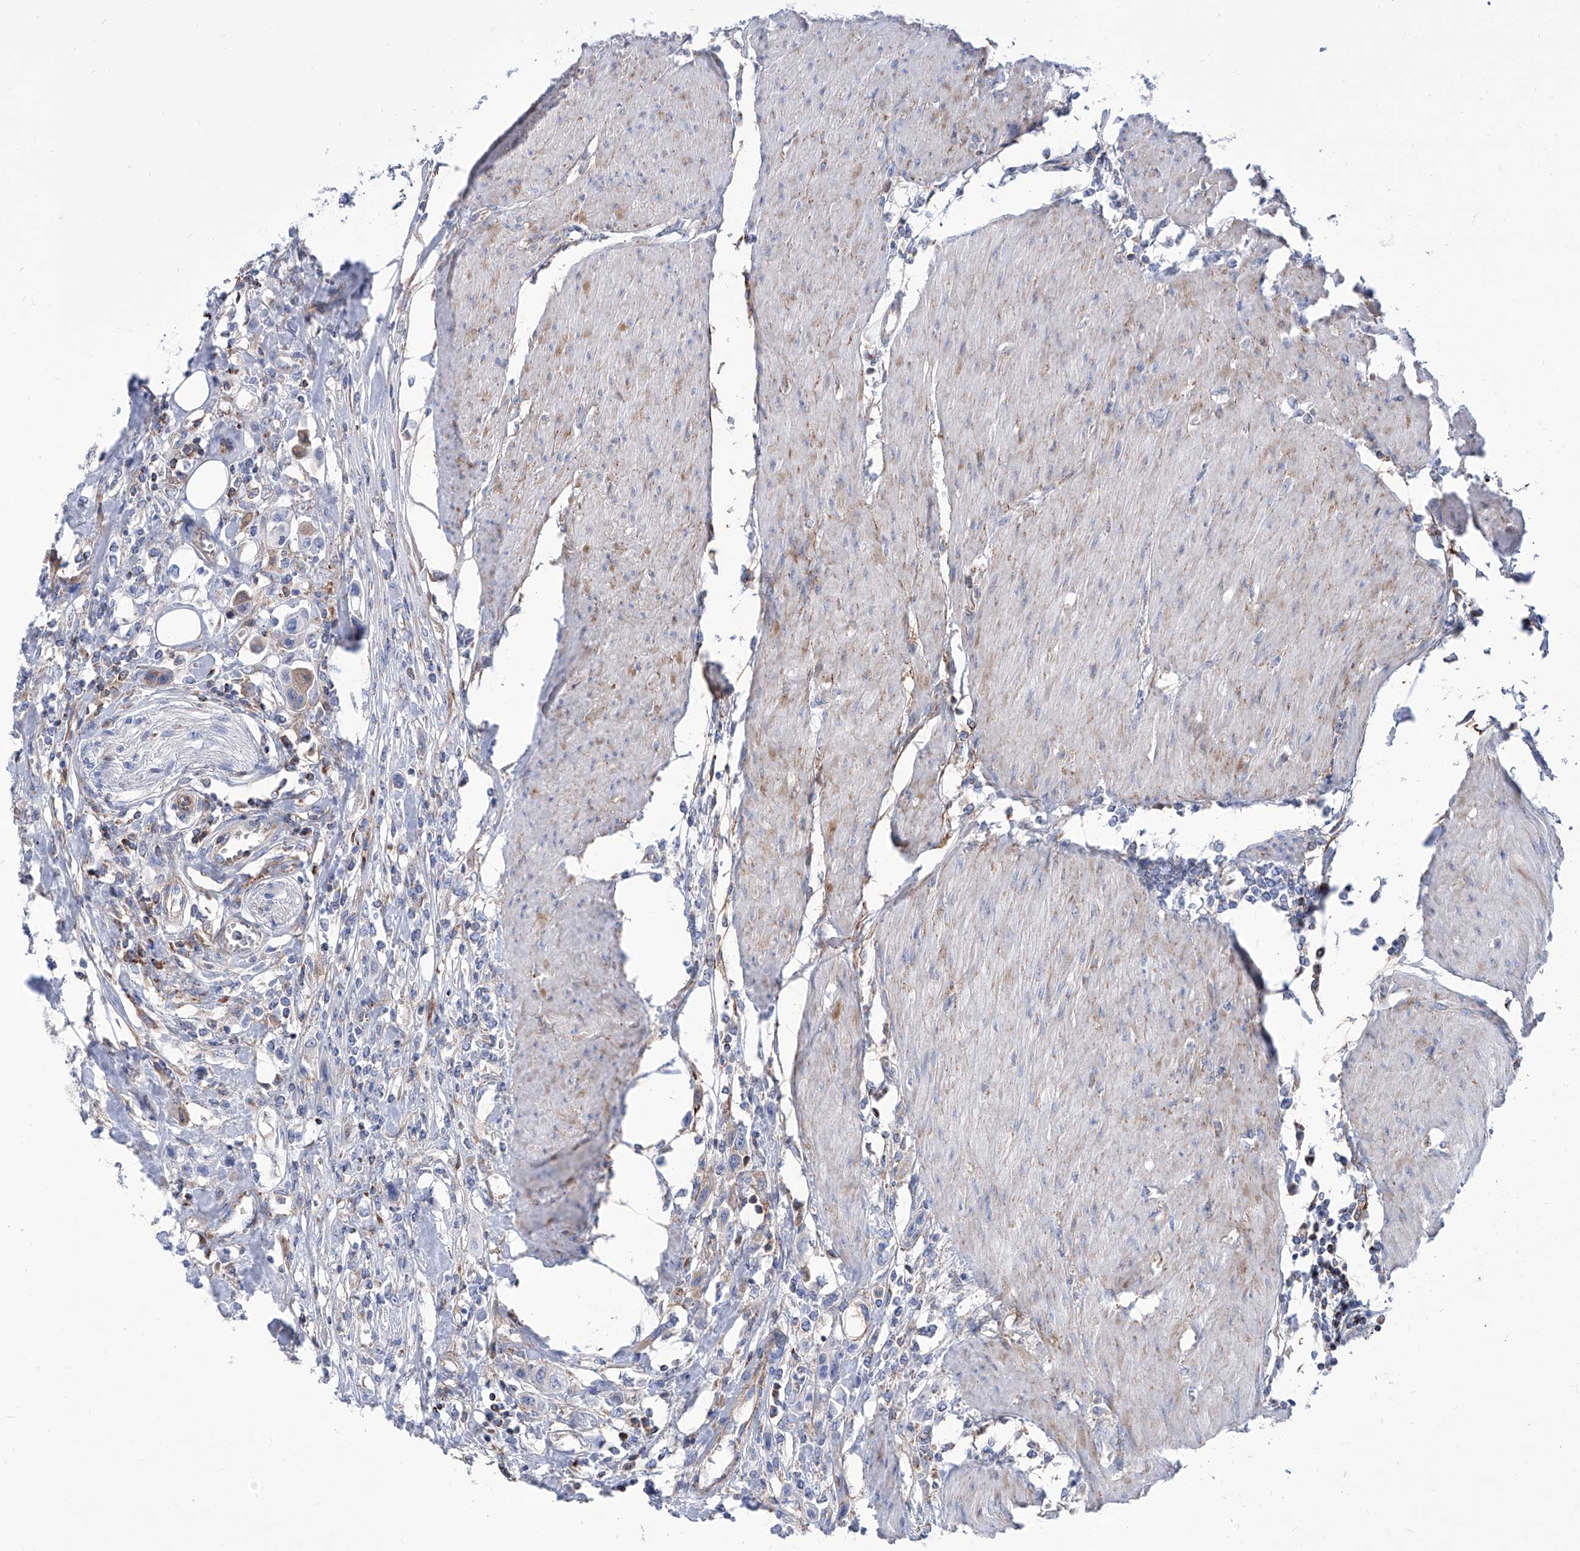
{"staining": {"intensity": "negative", "quantity": "none", "location": "none"}, "tissue": "urothelial cancer", "cell_type": "Tumor cells", "image_type": "cancer", "snomed": [{"axis": "morphology", "description": "Urothelial carcinoma, High grade"}, {"axis": "topography", "description": "Urinary bladder"}], "caption": "DAB immunohistochemical staining of human urothelial carcinoma (high-grade) exhibits no significant expression in tumor cells.", "gene": "SRBD1", "patient": {"sex": "male", "age": 50}}